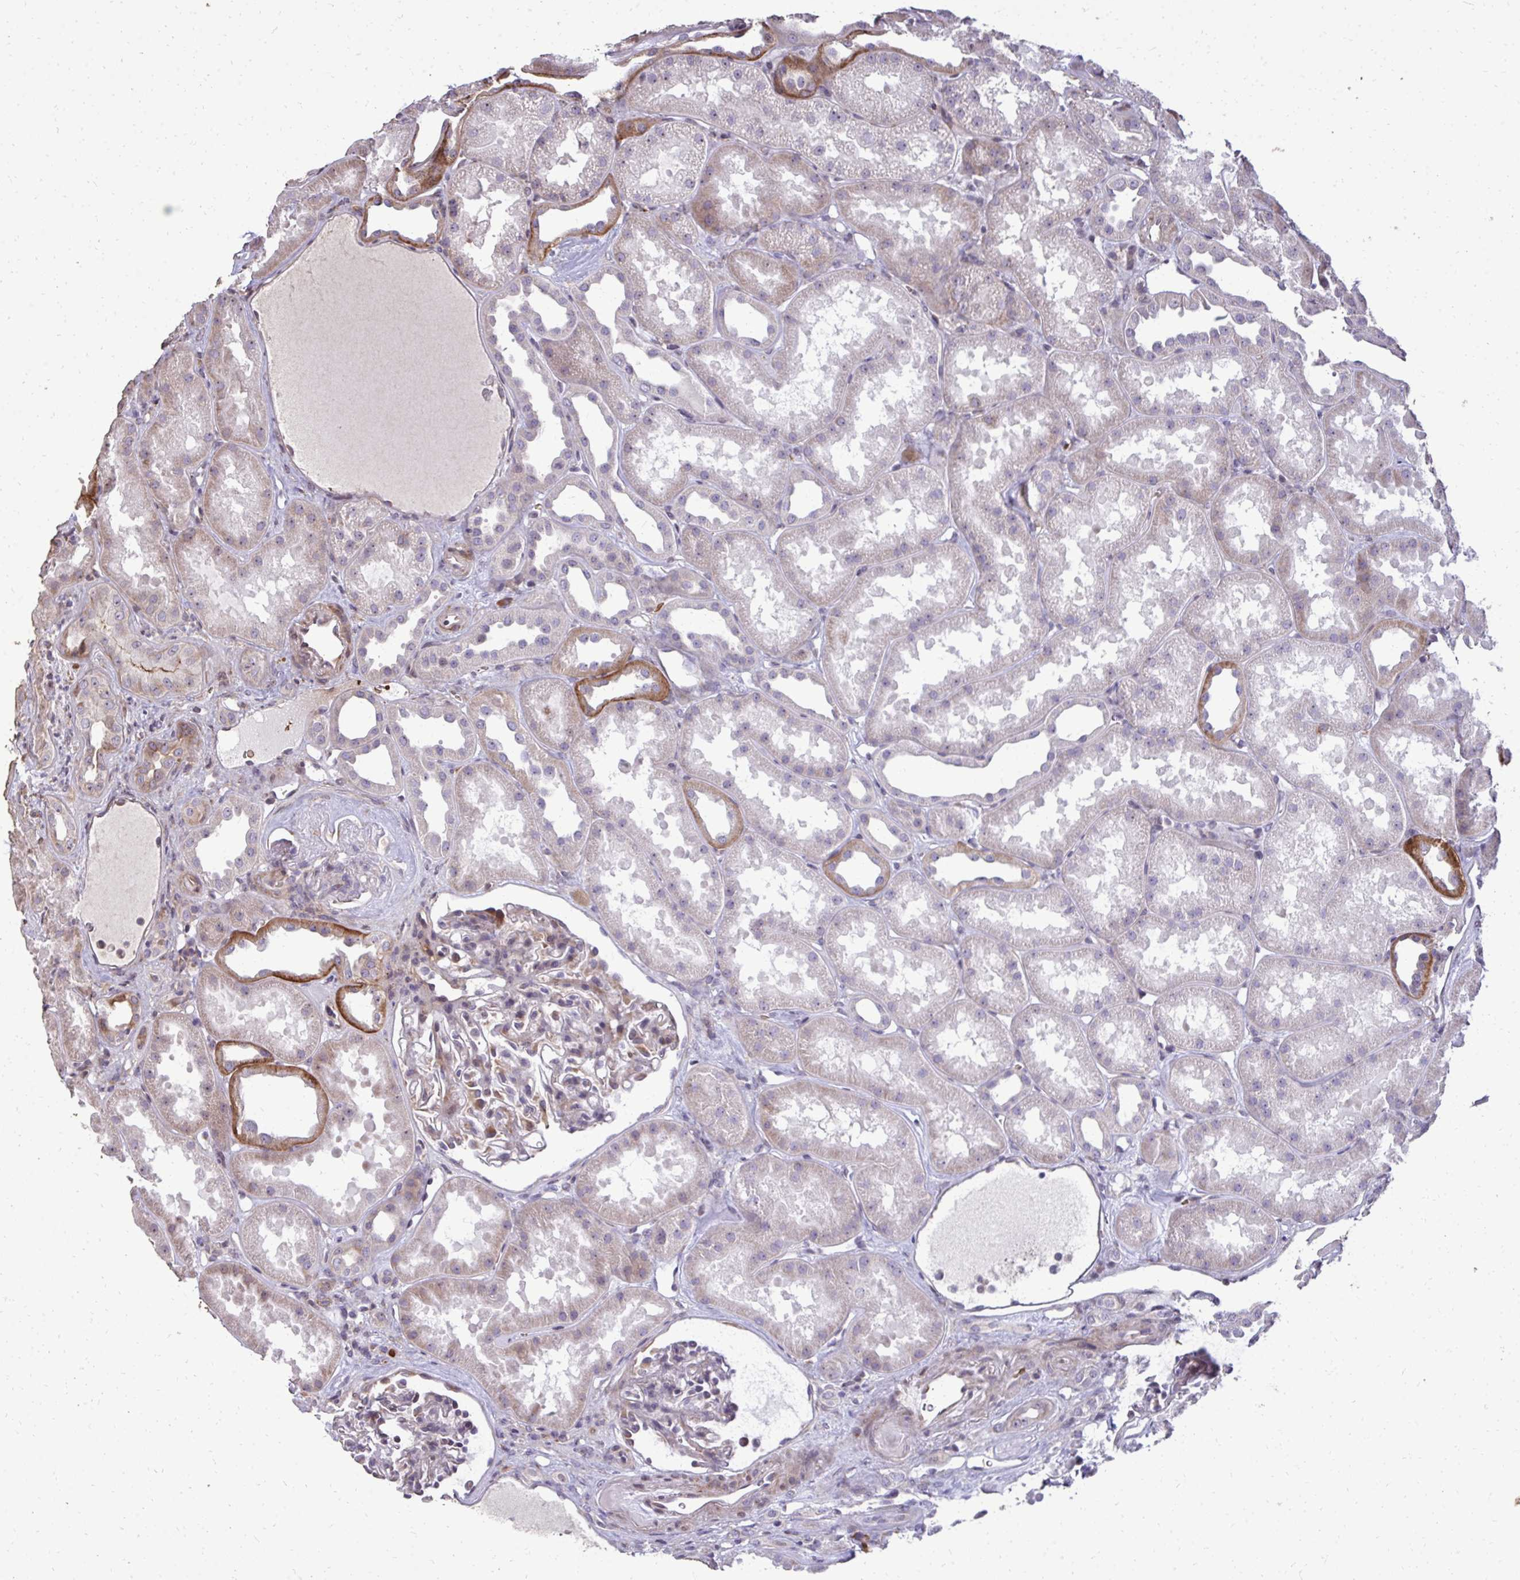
{"staining": {"intensity": "negative", "quantity": "none", "location": "none"}, "tissue": "kidney", "cell_type": "Cells in glomeruli", "image_type": "normal", "snomed": [{"axis": "morphology", "description": "Normal tissue, NOS"}, {"axis": "topography", "description": "Kidney"}], "caption": "This is an IHC micrograph of unremarkable human kidney. There is no positivity in cells in glomeruli.", "gene": "FIBCD1", "patient": {"sex": "male", "age": 61}}